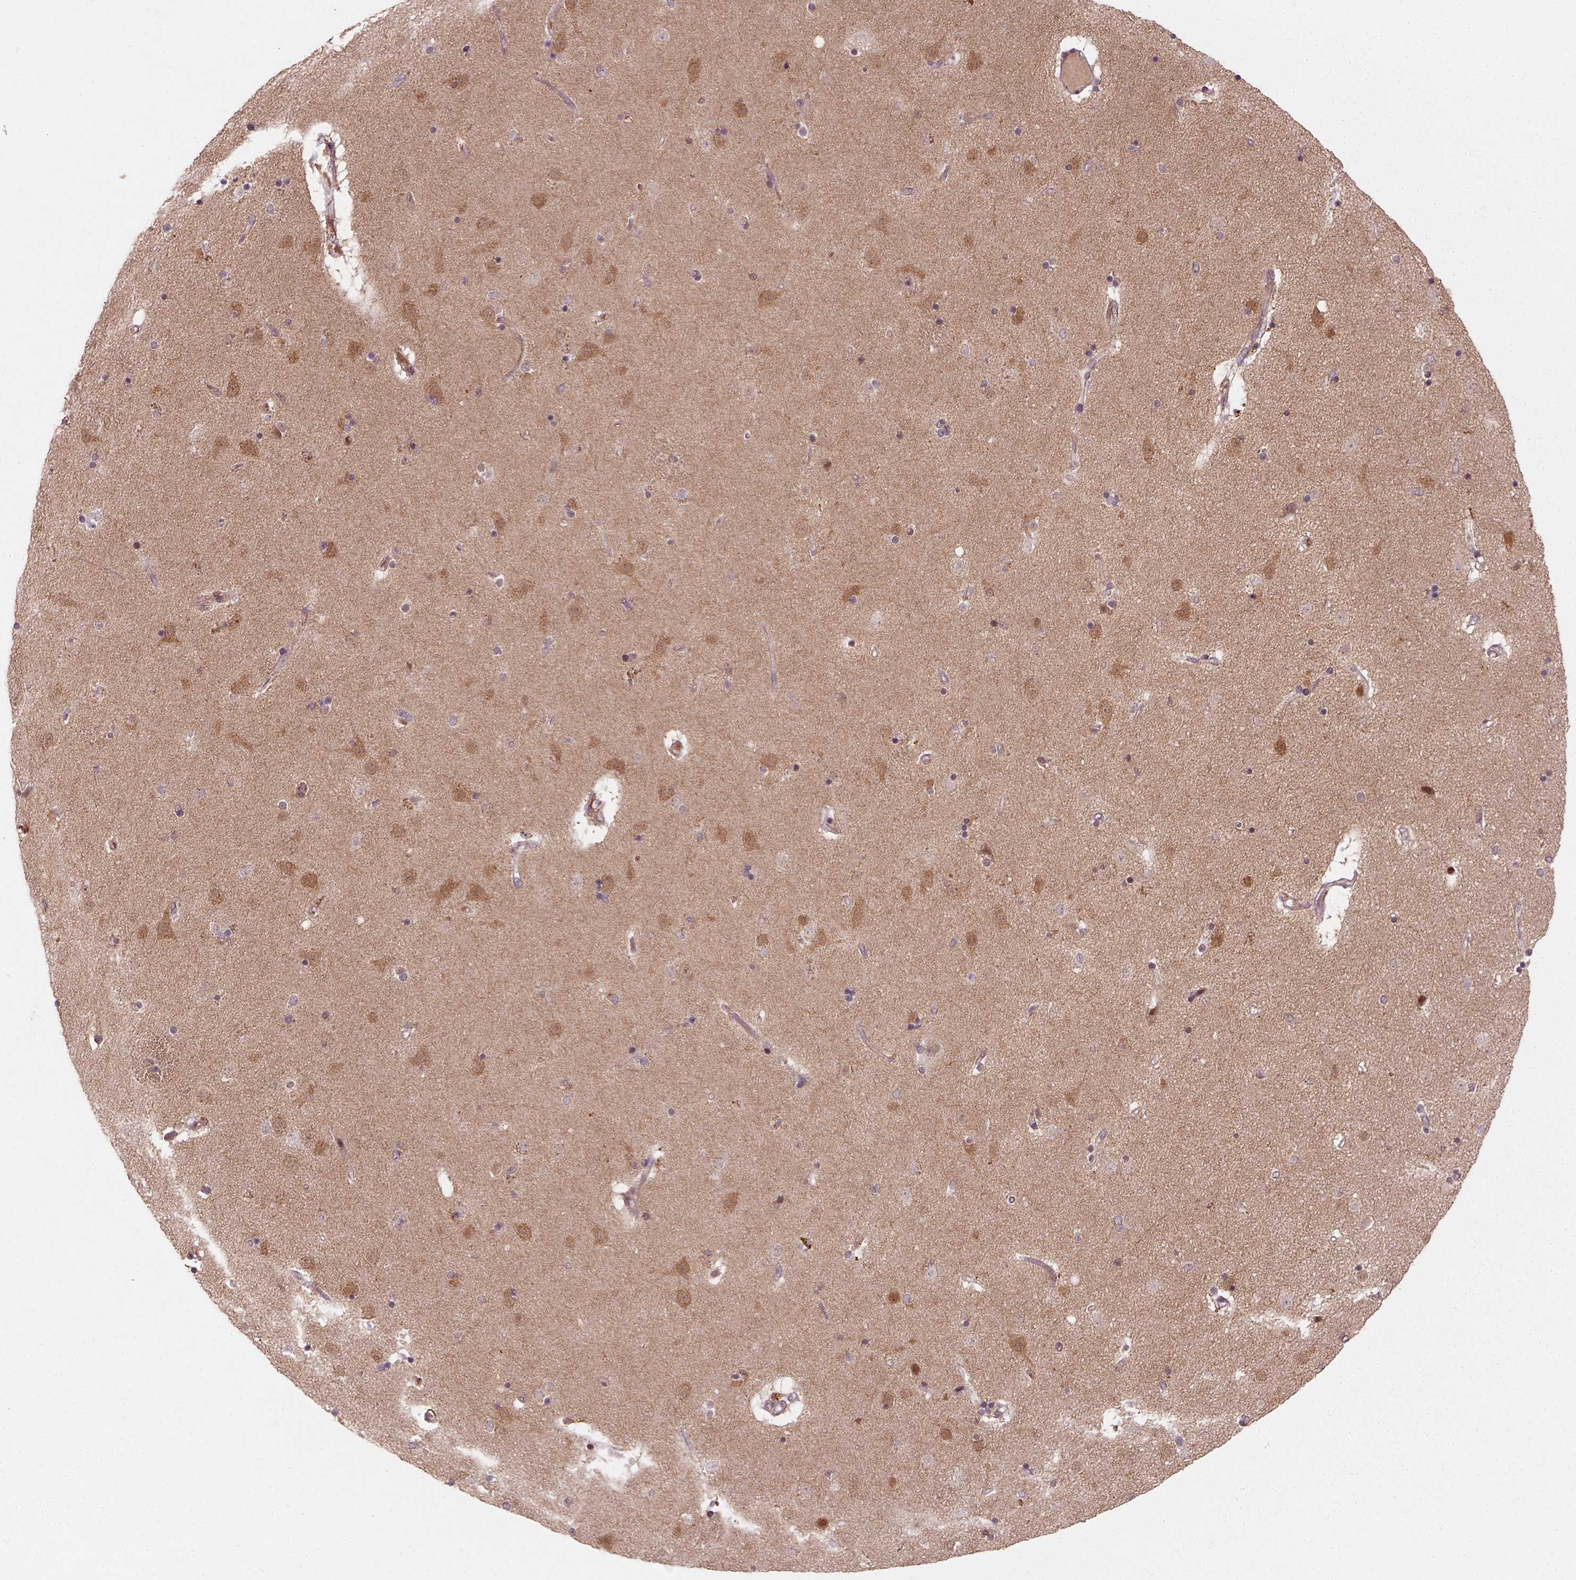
{"staining": {"intensity": "moderate", "quantity": "<25%", "location": "cytoplasmic/membranous"}, "tissue": "caudate", "cell_type": "Glial cells", "image_type": "normal", "snomed": [{"axis": "morphology", "description": "Normal tissue, NOS"}, {"axis": "topography", "description": "Lateral ventricle wall"}], "caption": "Brown immunohistochemical staining in unremarkable human caudate demonstrates moderate cytoplasmic/membranous expression in approximately <25% of glial cells.", "gene": "CAMKK1", "patient": {"sex": "female", "age": 71}}